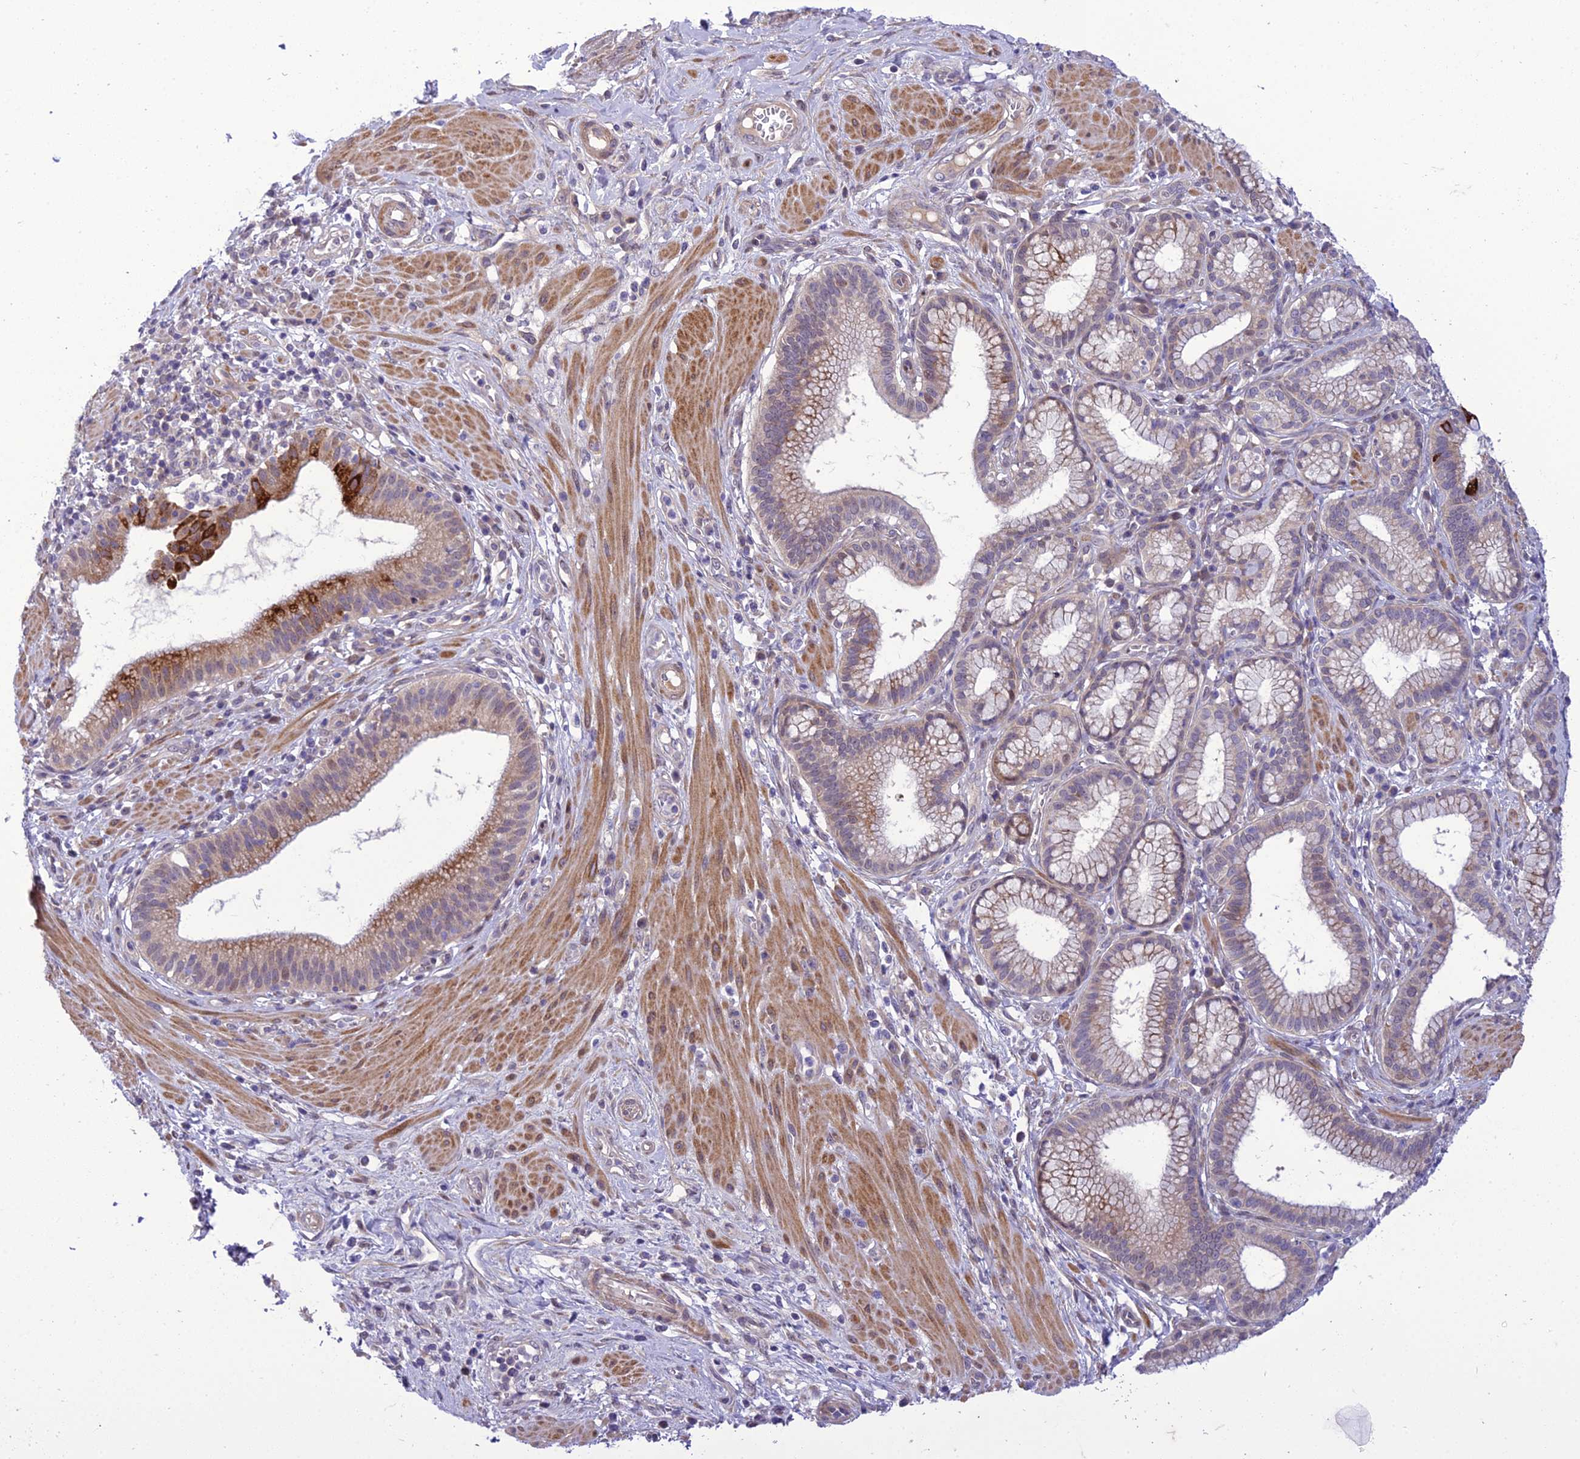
{"staining": {"intensity": "weak", "quantity": ">75%", "location": "cytoplasmic/membranous"}, "tissue": "pancreatic cancer", "cell_type": "Tumor cells", "image_type": "cancer", "snomed": [{"axis": "morphology", "description": "Adenocarcinoma, NOS"}, {"axis": "topography", "description": "Pancreas"}], "caption": "Immunohistochemical staining of adenocarcinoma (pancreatic) shows low levels of weak cytoplasmic/membranous expression in about >75% of tumor cells.", "gene": "GAB4", "patient": {"sex": "male", "age": 72}}